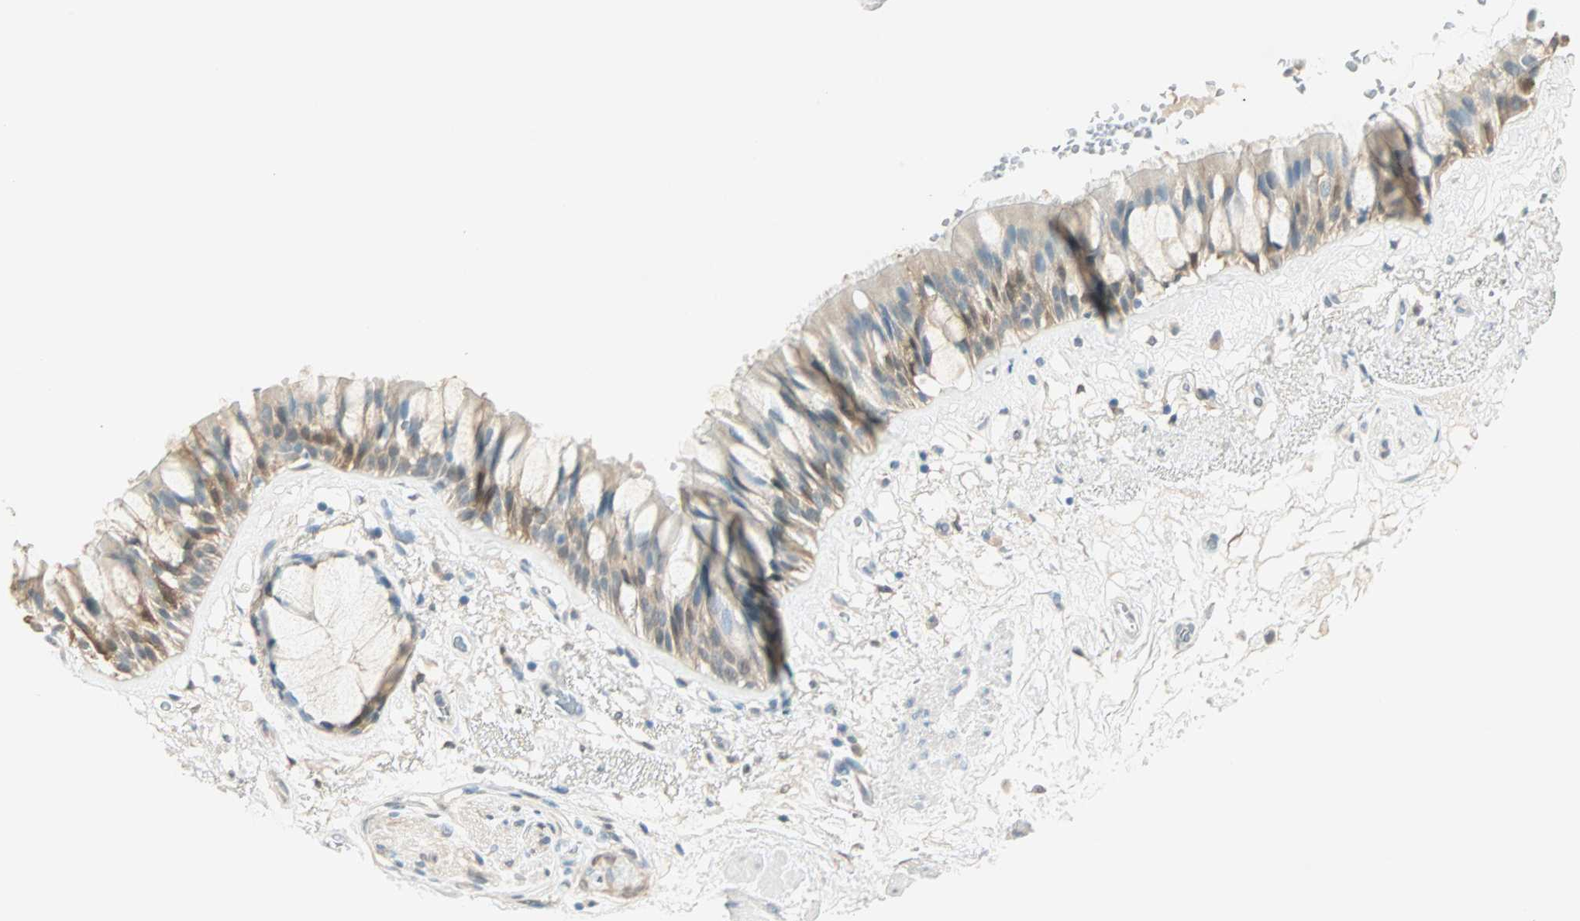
{"staining": {"intensity": "weak", "quantity": ">75%", "location": "cytoplasmic/membranous"}, "tissue": "bronchus", "cell_type": "Respiratory epithelial cells", "image_type": "normal", "snomed": [{"axis": "morphology", "description": "Normal tissue, NOS"}, {"axis": "topography", "description": "Bronchus"}], "caption": "The micrograph exhibits immunohistochemical staining of benign bronchus. There is weak cytoplasmic/membranous expression is identified in about >75% of respiratory epithelial cells.", "gene": "S100A1", "patient": {"sex": "male", "age": 66}}